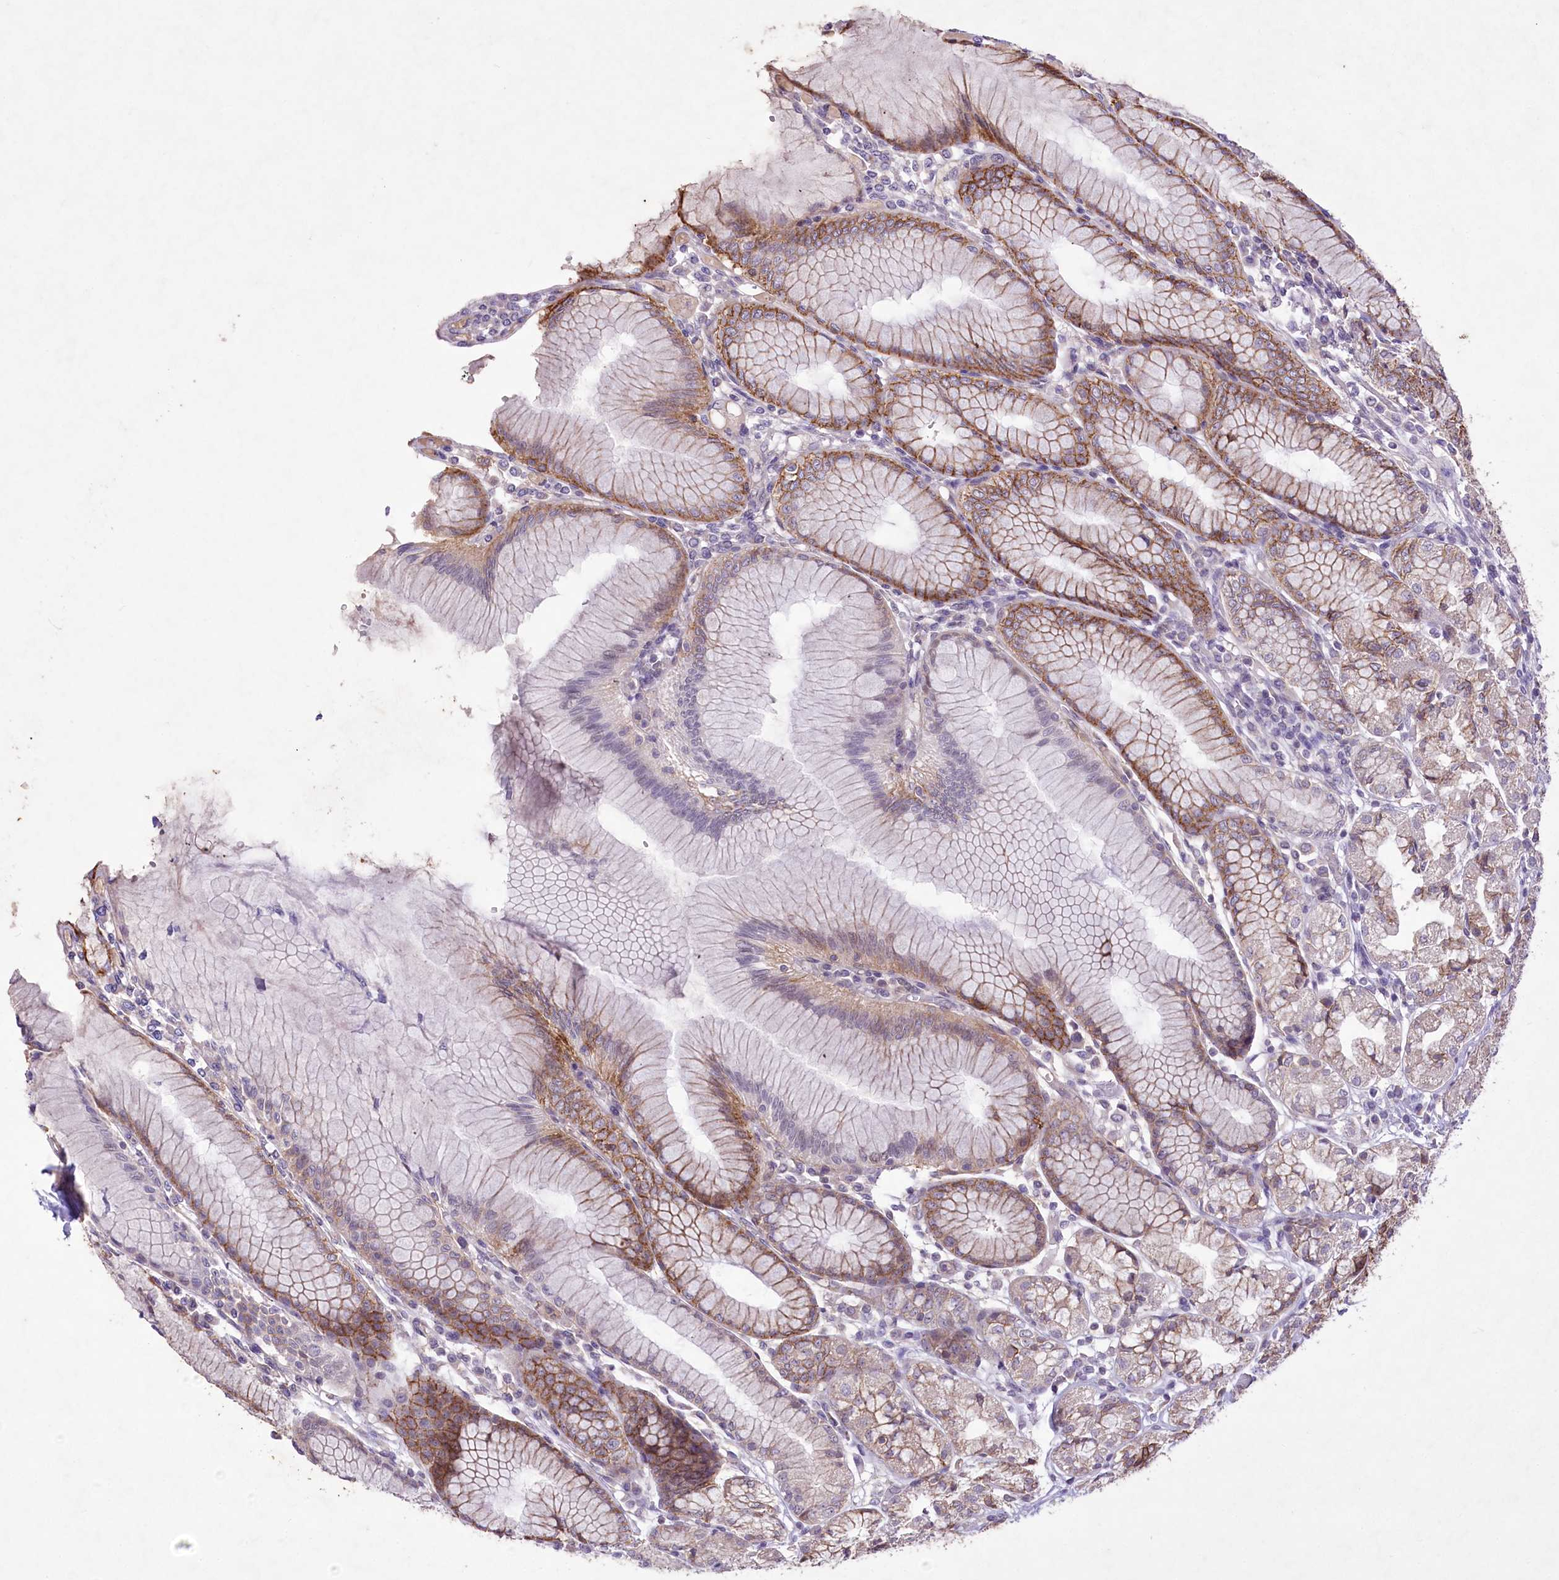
{"staining": {"intensity": "strong", "quantity": "<25%", "location": "cytoplasmic/membranous"}, "tissue": "stomach", "cell_type": "Glandular cells", "image_type": "normal", "snomed": [{"axis": "morphology", "description": "Normal tissue, NOS"}, {"axis": "topography", "description": "Stomach"}], "caption": "Stomach stained with IHC displays strong cytoplasmic/membranous staining in about <25% of glandular cells. Using DAB (brown) and hematoxylin (blue) stains, captured at high magnification using brightfield microscopy.", "gene": "ENPP1", "patient": {"sex": "female", "age": 57}}